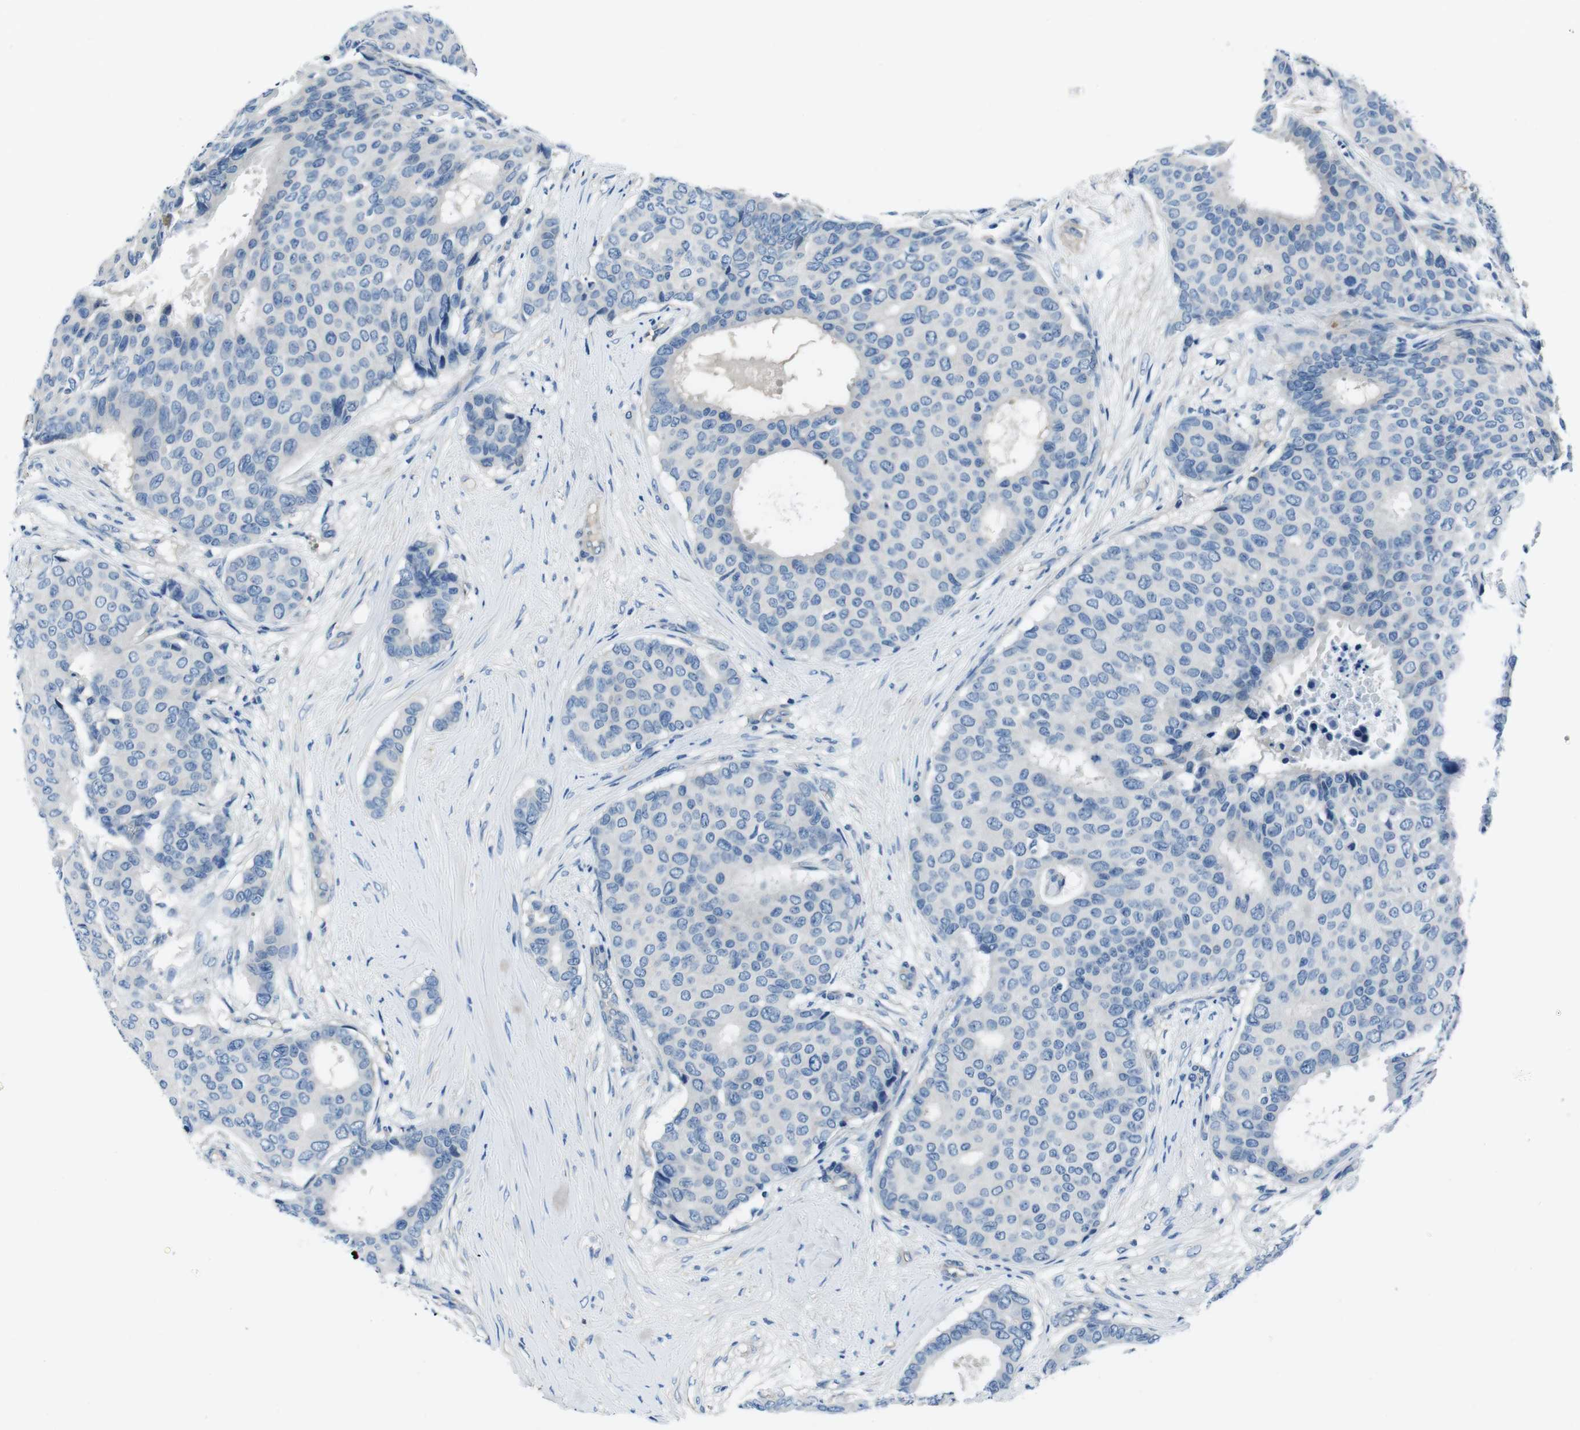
{"staining": {"intensity": "negative", "quantity": "none", "location": "none"}, "tissue": "breast cancer", "cell_type": "Tumor cells", "image_type": "cancer", "snomed": [{"axis": "morphology", "description": "Duct carcinoma"}, {"axis": "topography", "description": "Breast"}], "caption": "Immunohistochemistry image of neoplastic tissue: human breast cancer stained with DAB (3,3'-diaminobenzidine) reveals no significant protein staining in tumor cells. (DAB (3,3'-diaminobenzidine) immunohistochemistry with hematoxylin counter stain).", "gene": "CASQ1", "patient": {"sex": "female", "age": 75}}